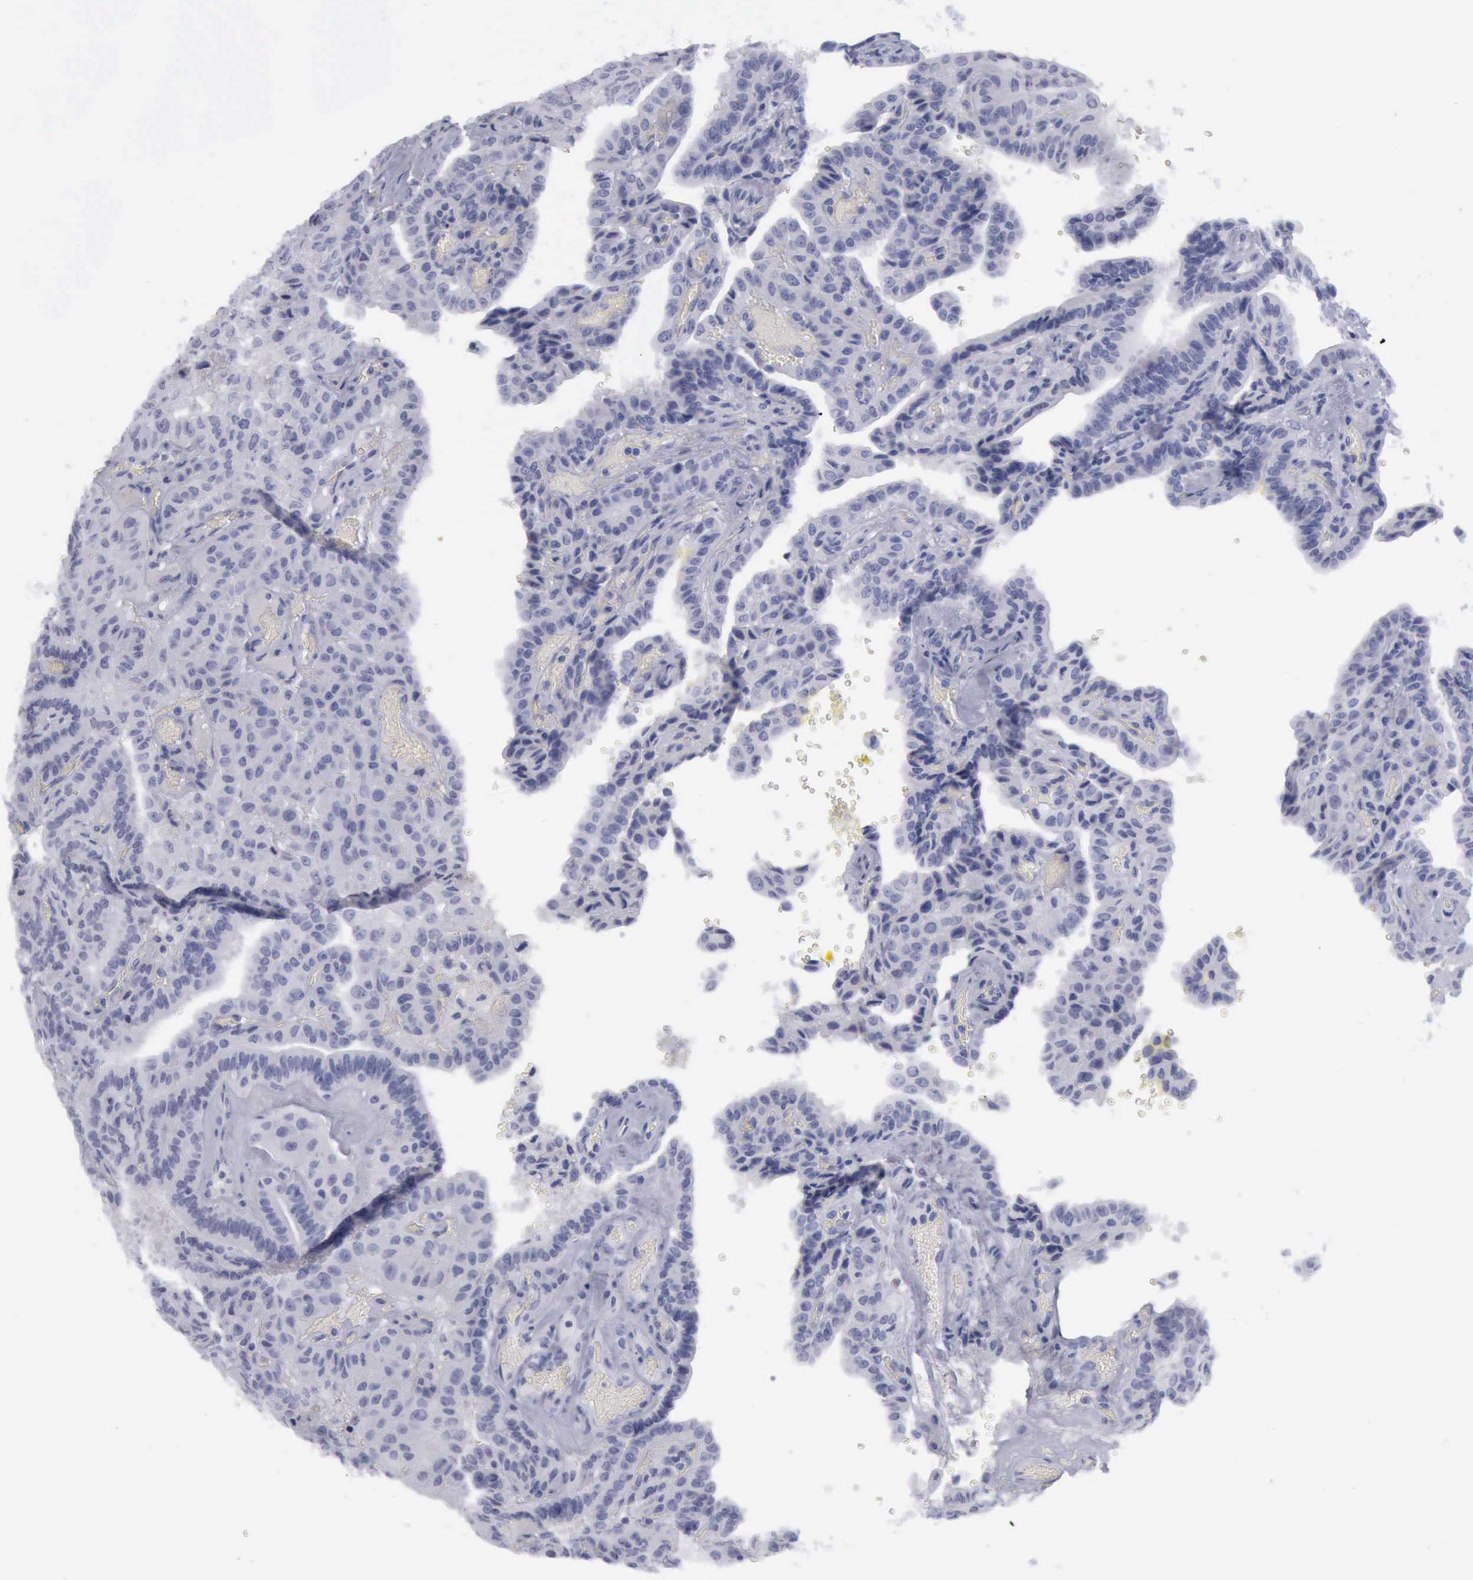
{"staining": {"intensity": "negative", "quantity": "none", "location": "none"}, "tissue": "thyroid cancer", "cell_type": "Tumor cells", "image_type": "cancer", "snomed": [{"axis": "morphology", "description": "Papillary adenocarcinoma, NOS"}, {"axis": "topography", "description": "Thyroid gland"}], "caption": "Tumor cells show no significant protein positivity in thyroid cancer. (DAB IHC visualized using brightfield microscopy, high magnification).", "gene": "KRT13", "patient": {"sex": "male", "age": 87}}